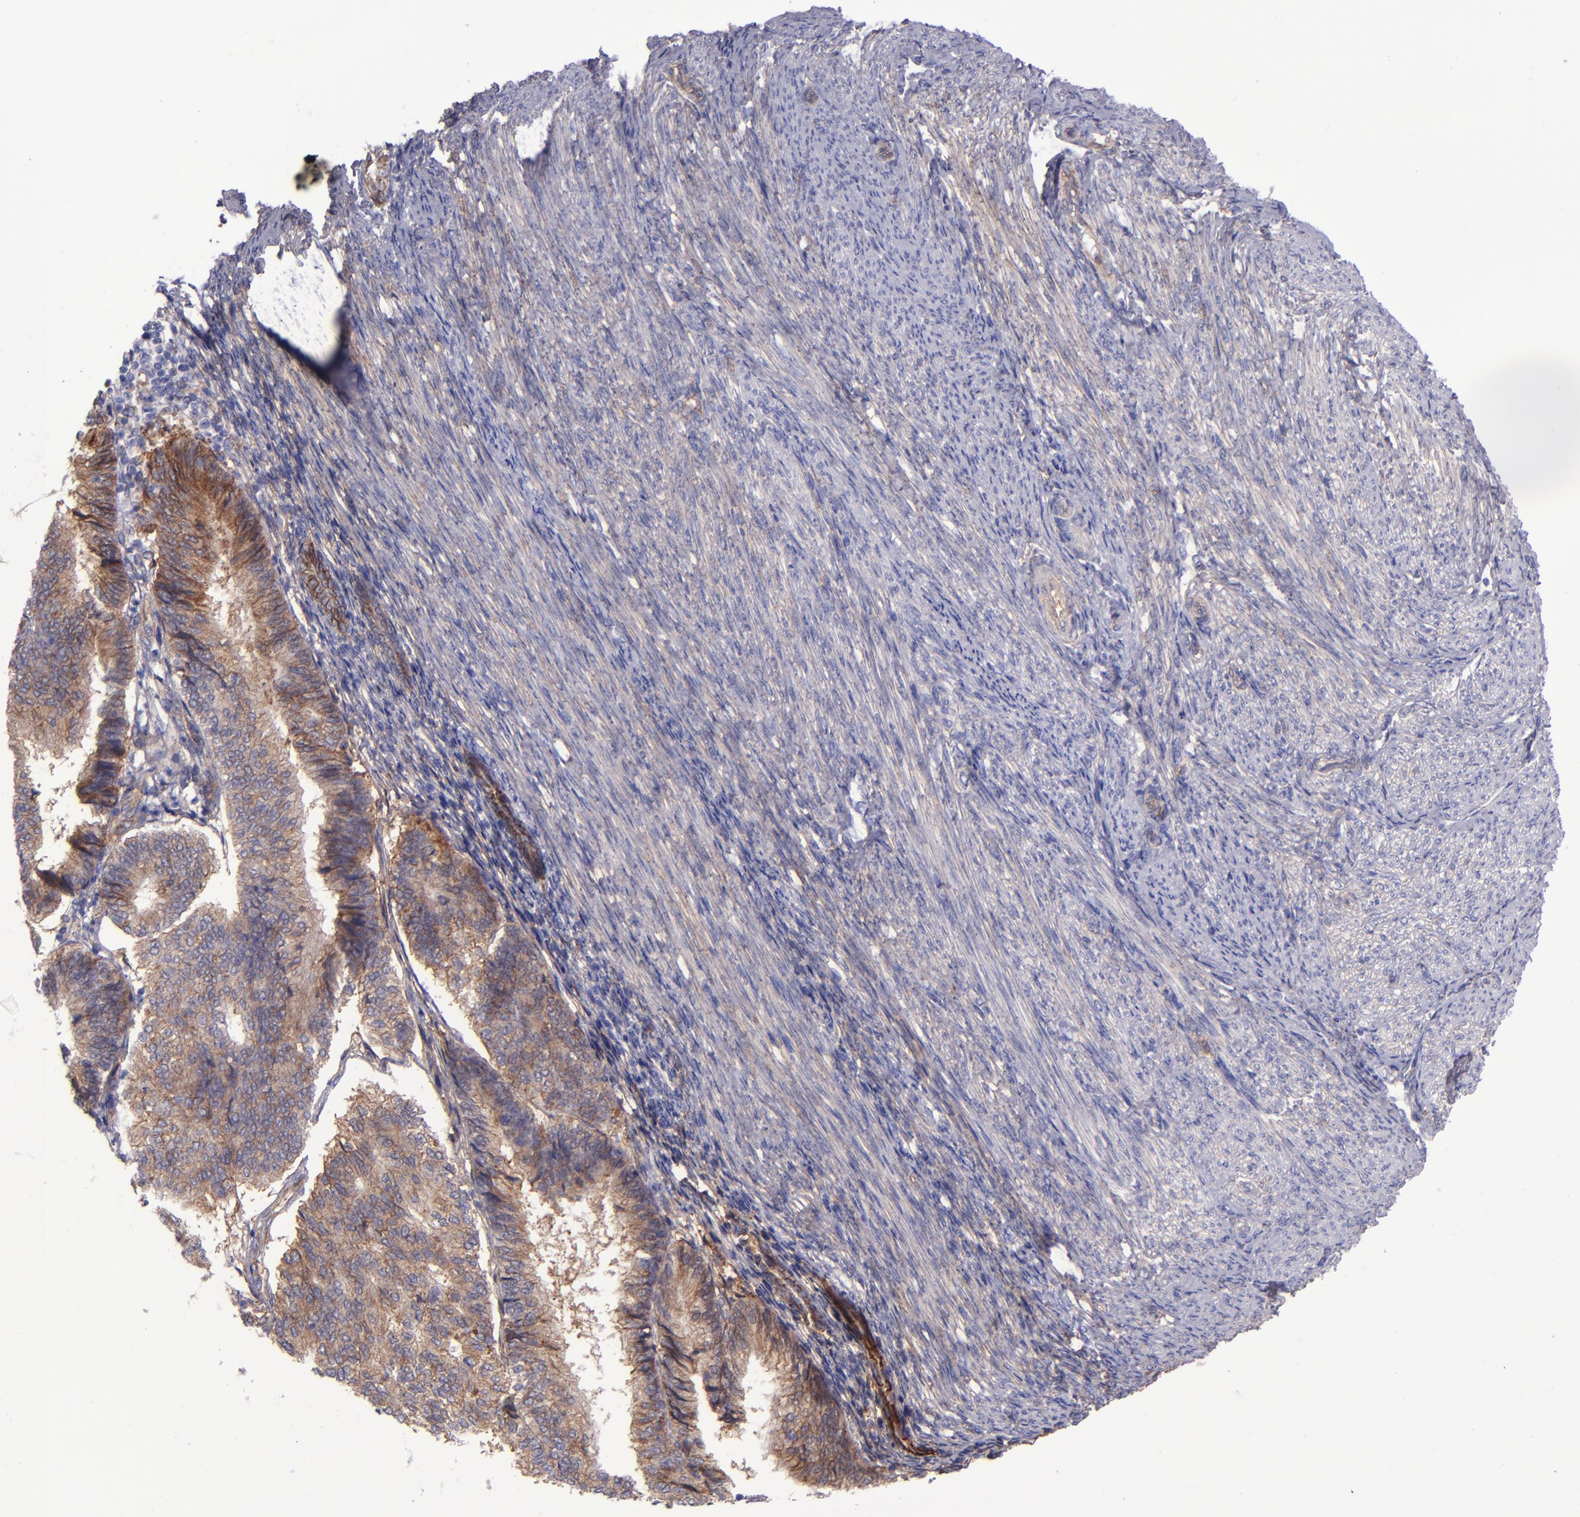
{"staining": {"intensity": "moderate", "quantity": ">75%", "location": "cytoplasmic/membranous"}, "tissue": "endometrial cancer", "cell_type": "Tumor cells", "image_type": "cancer", "snomed": [{"axis": "morphology", "description": "Adenocarcinoma, NOS"}, {"axis": "topography", "description": "Endometrium"}], "caption": "Immunohistochemical staining of endometrial cancer (adenocarcinoma) exhibits medium levels of moderate cytoplasmic/membranous staining in about >75% of tumor cells.", "gene": "ITGAV", "patient": {"sex": "female", "age": 55}}